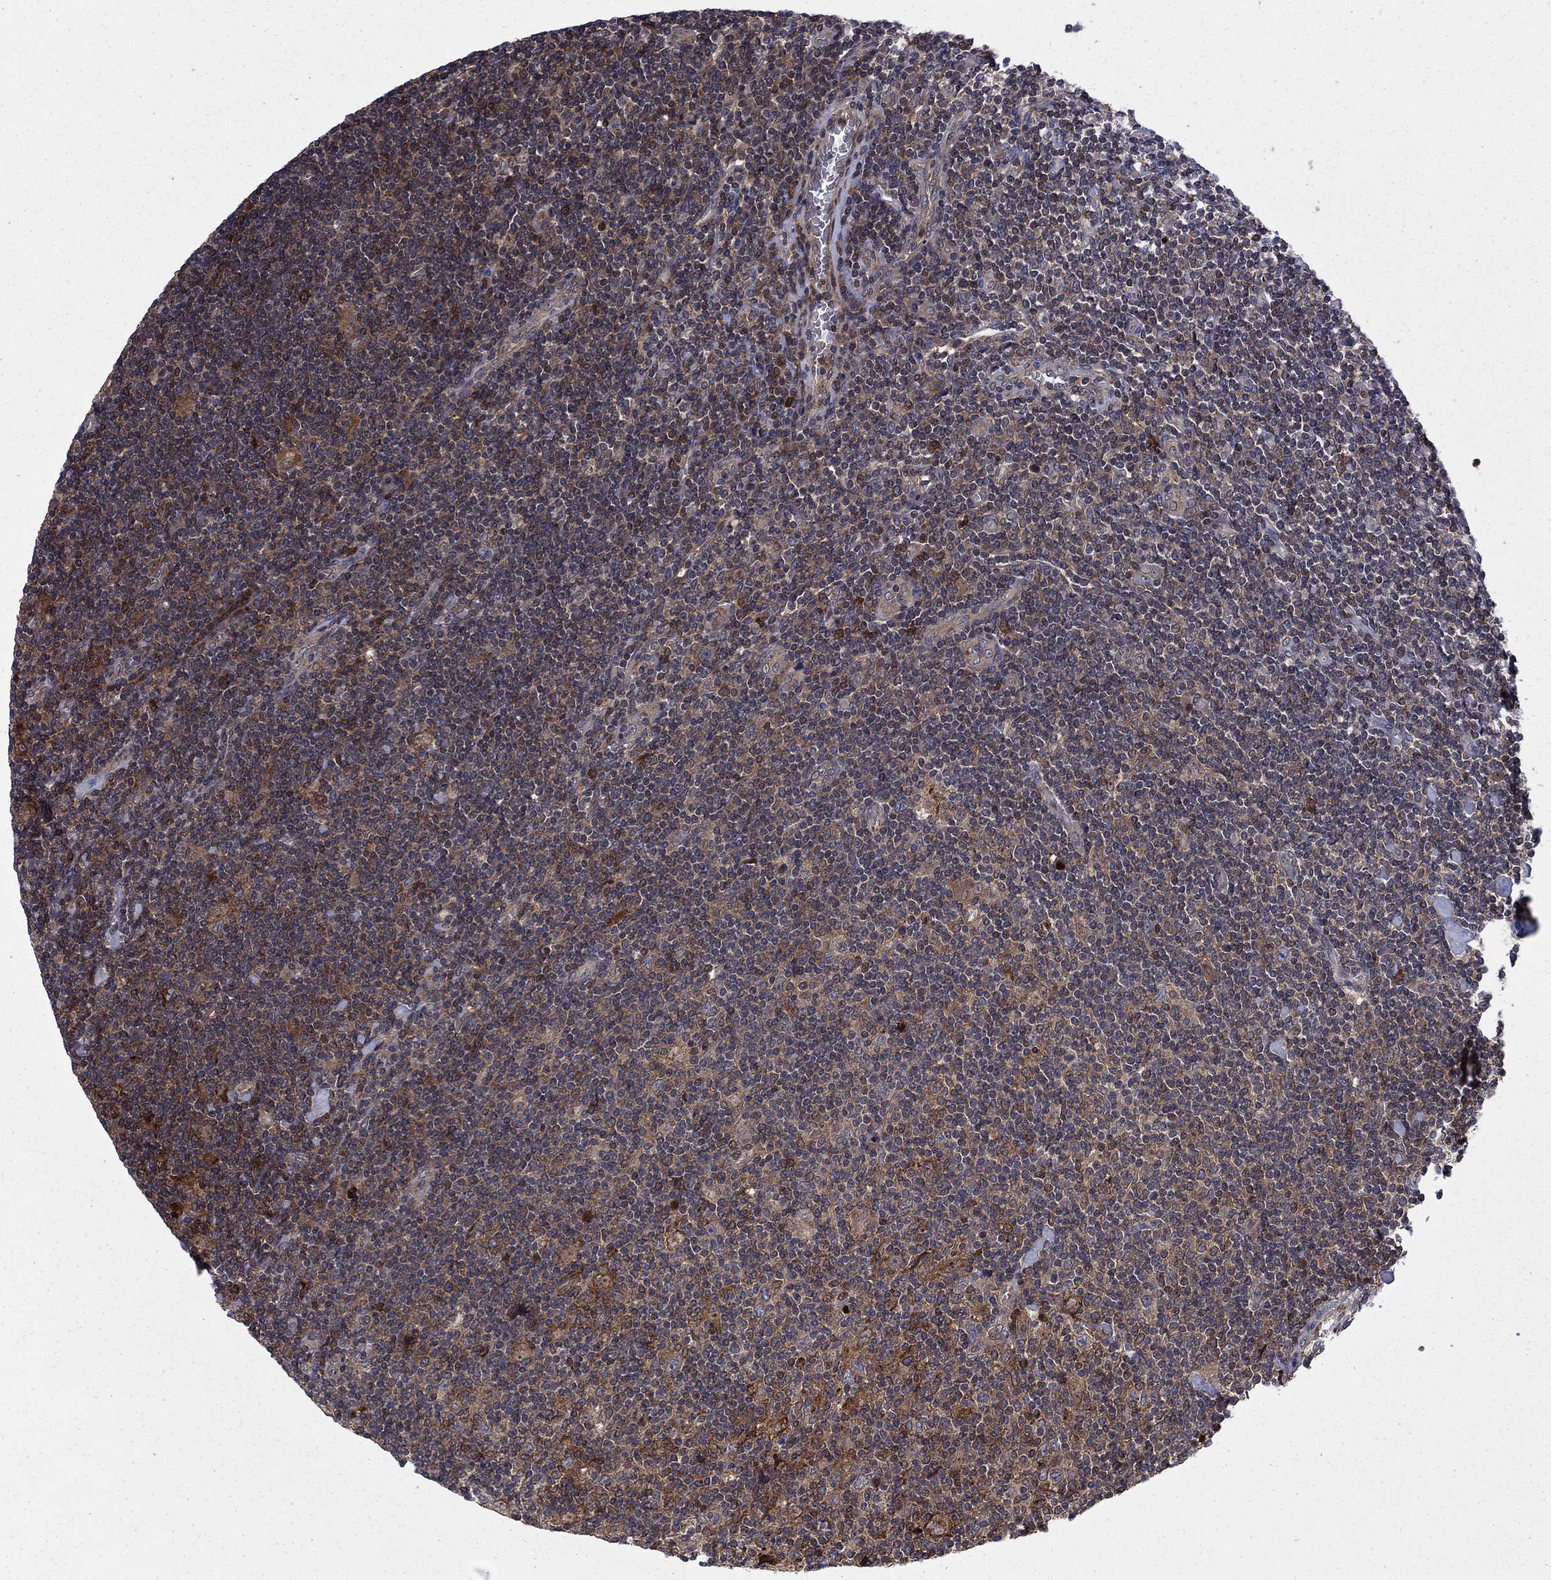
{"staining": {"intensity": "moderate", "quantity": "25%-75%", "location": "cytoplasmic/membranous"}, "tissue": "lymphoma", "cell_type": "Tumor cells", "image_type": "cancer", "snomed": [{"axis": "morphology", "description": "Hodgkin's disease, NOS"}, {"axis": "topography", "description": "Lymph node"}], "caption": "Moderate cytoplasmic/membranous protein positivity is identified in about 25%-75% of tumor cells in Hodgkin's disease.", "gene": "HDAC4", "patient": {"sex": "male", "age": 40}}